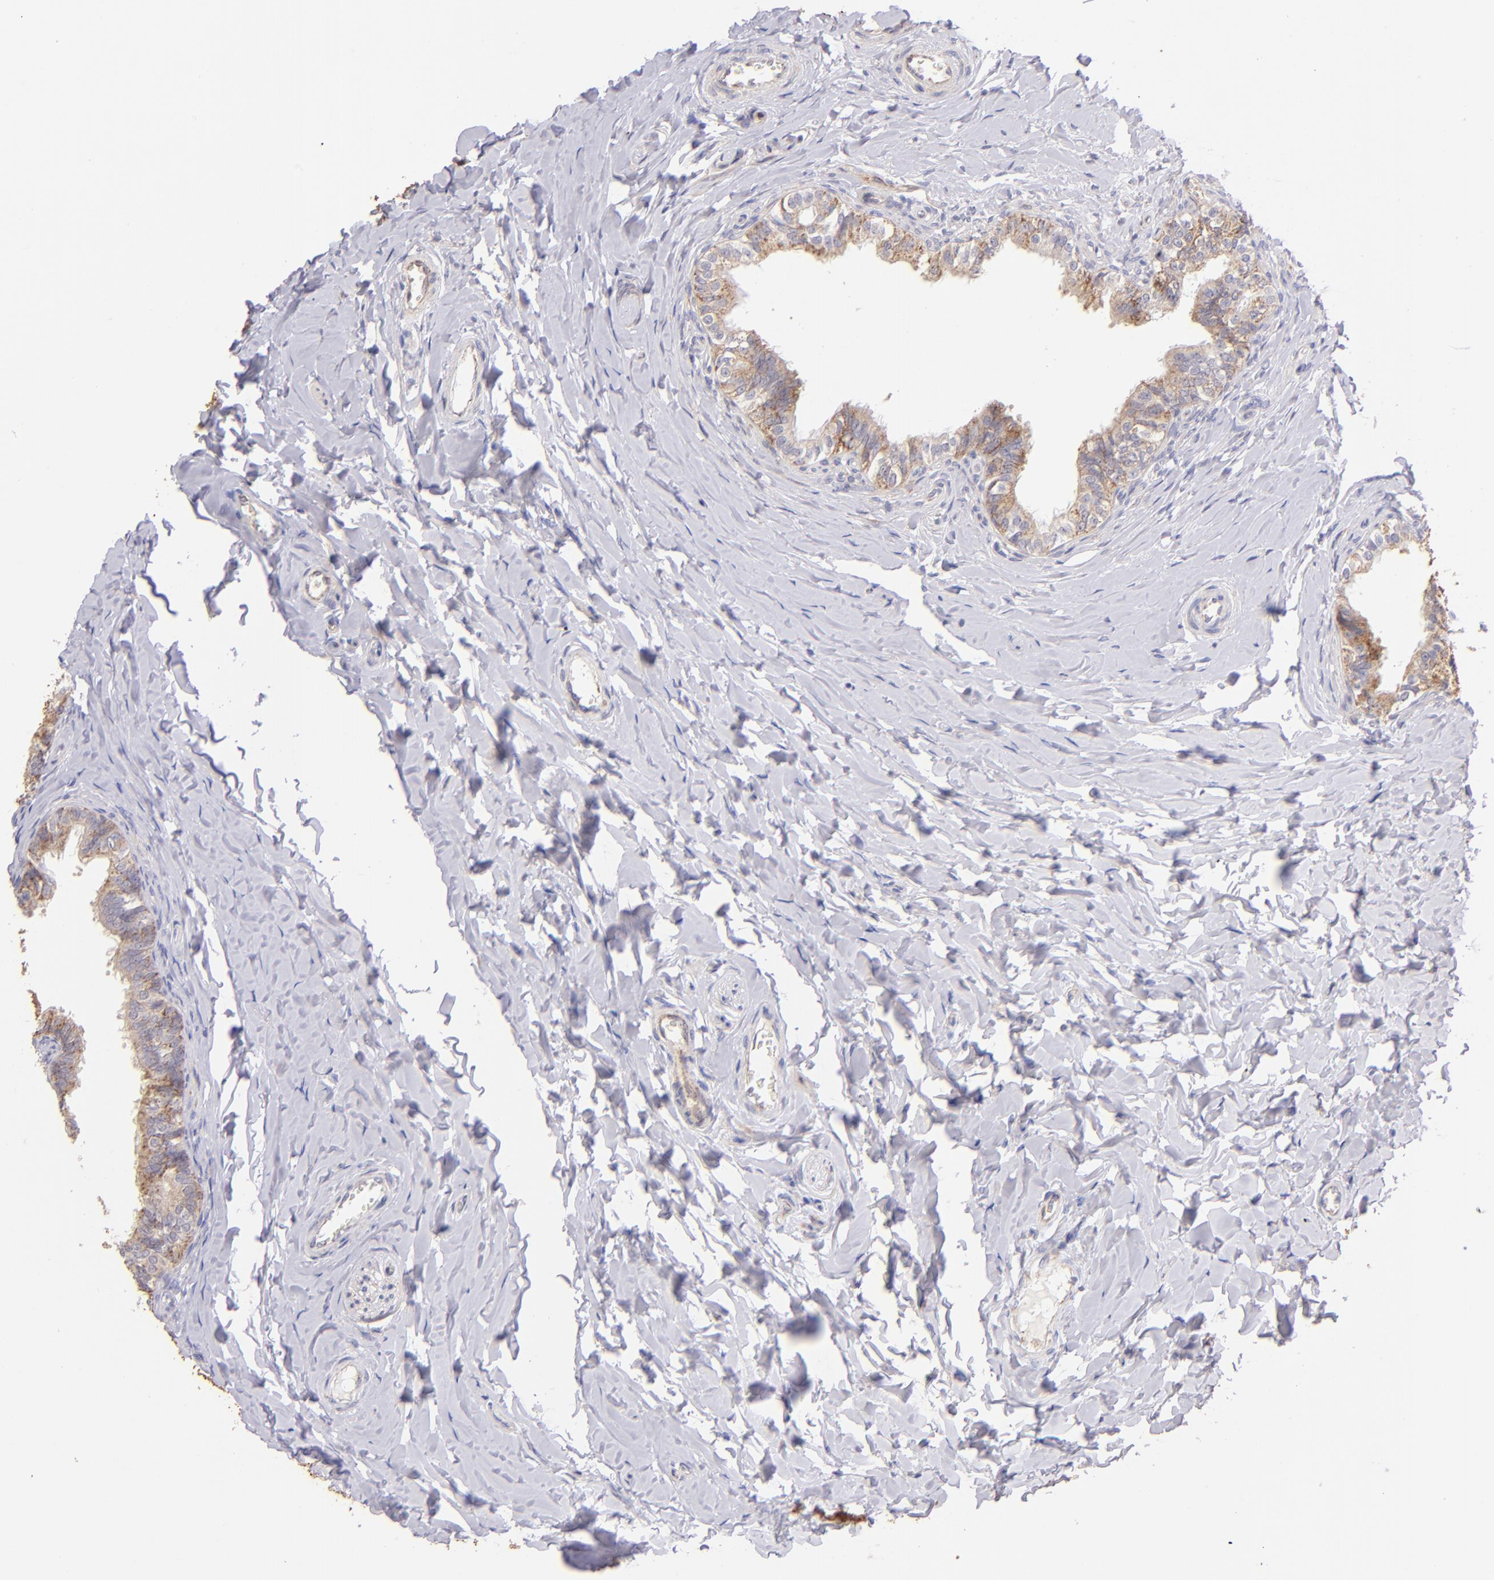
{"staining": {"intensity": "weak", "quantity": ">75%", "location": "cytoplasmic/membranous"}, "tissue": "epididymis", "cell_type": "Glandular cells", "image_type": "normal", "snomed": [{"axis": "morphology", "description": "Normal tissue, NOS"}, {"axis": "topography", "description": "Soft tissue"}, {"axis": "topography", "description": "Epididymis"}], "caption": "Protein expression analysis of normal human epididymis reveals weak cytoplasmic/membranous staining in about >75% of glandular cells. (DAB = brown stain, brightfield microscopy at high magnification).", "gene": "SH2D4A", "patient": {"sex": "male", "age": 26}}